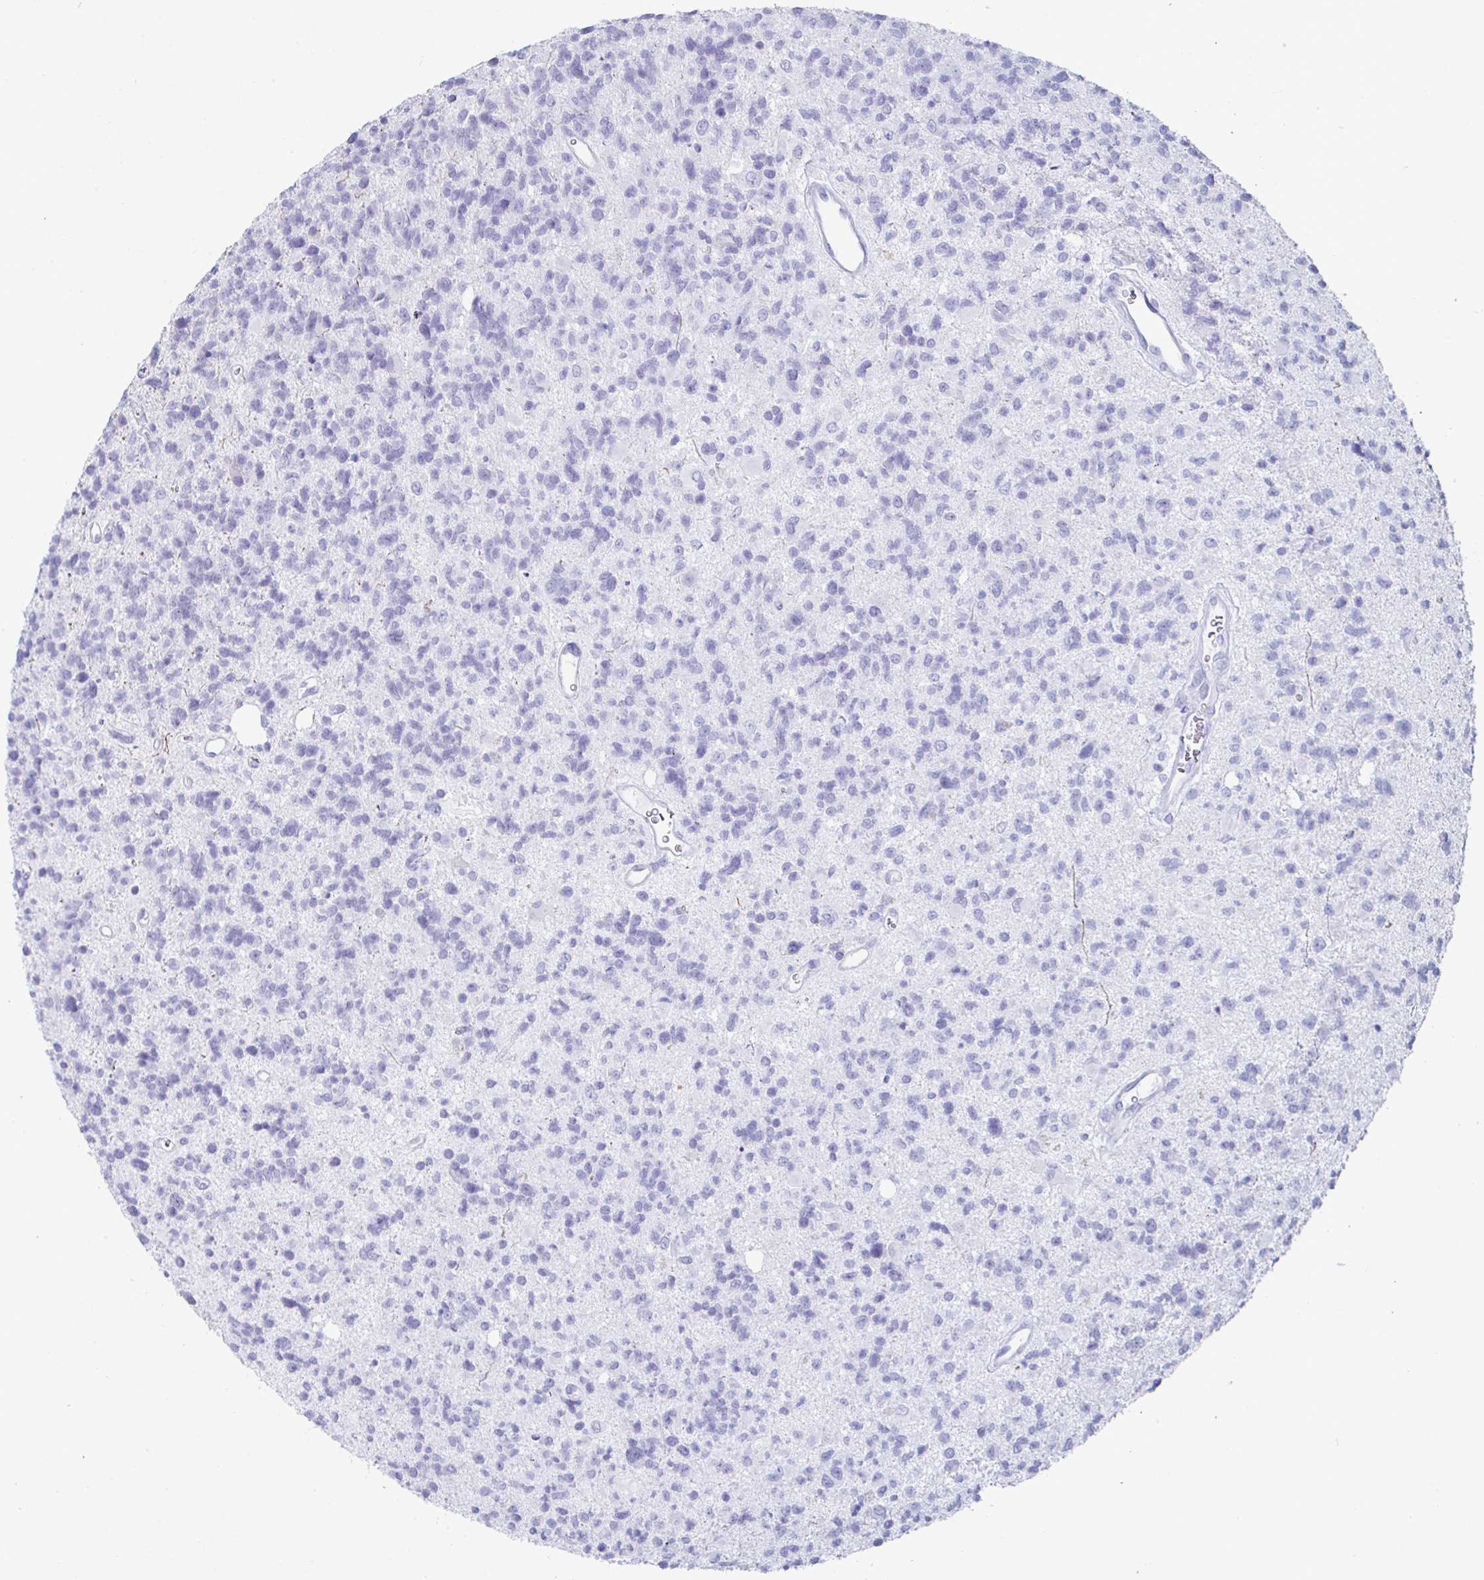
{"staining": {"intensity": "negative", "quantity": "none", "location": "none"}, "tissue": "glioma", "cell_type": "Tumor cells", "image_type": "cancer", "snomed": [{"axis": "morphology", "description": "Glioma, malignant, High grade"}, {"axis": "topography", "description": "Brain"}], "caption": "Immunohistochemistry (IHC) micrograph of neoplastic tissue: glioma stained with DAB displays no significant protein staining in tumor cells. (DAB (3,3'-diaminobenzidine) IHC visualized using brightfield microscopy, high magnification).", "gene": "CREG2", "patient": {"sex": "male", "age": 29}}